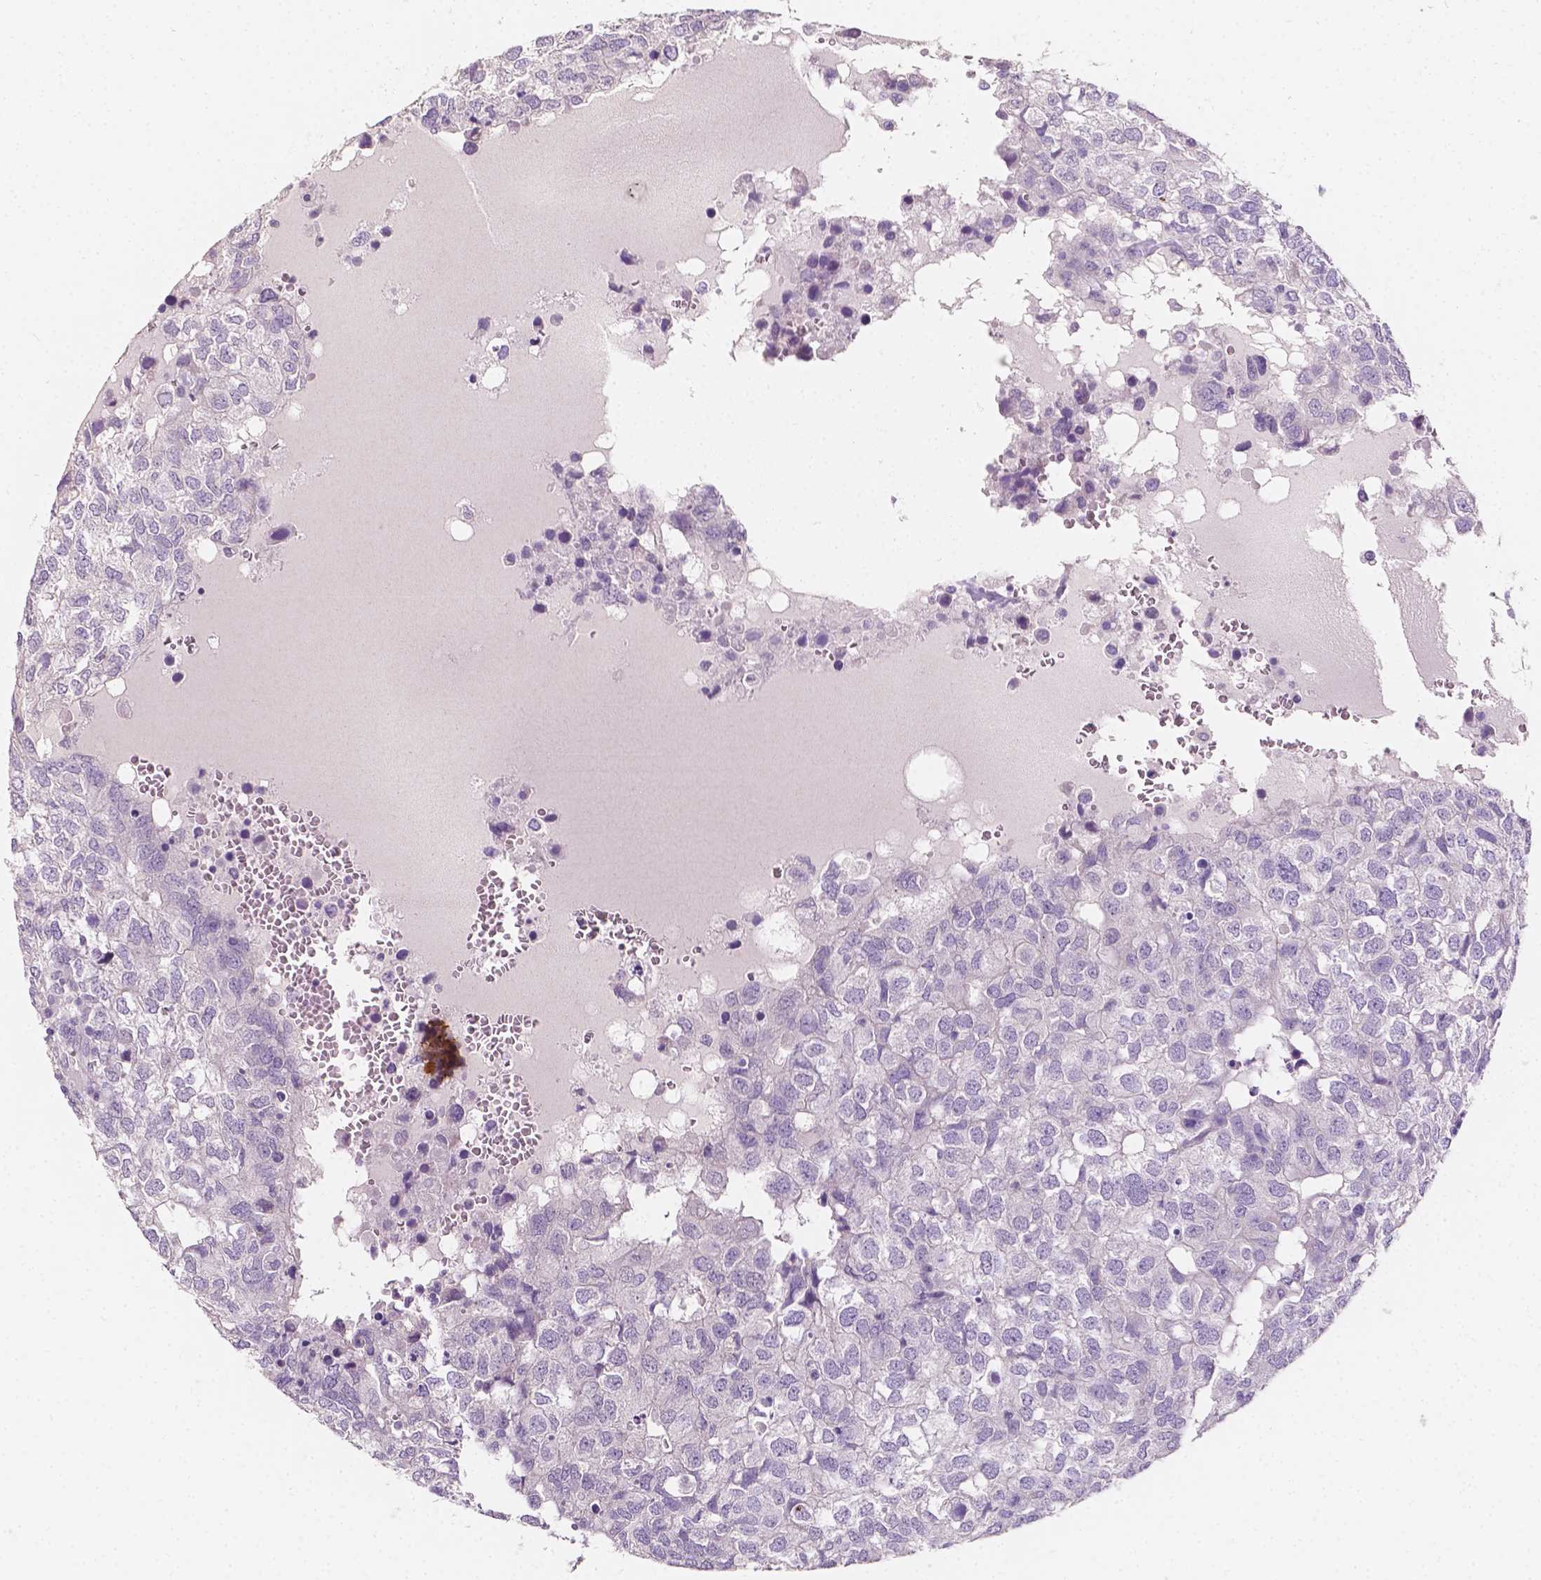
{"staining": {"intensity": "negative", "quantity": "none", "location": "none"}, "tissue": "breast cancer", "cell_type": "Tumor cells", "image_type": "cancer", "snomed": [{"axis": "morphology", "description": "Duct carcinoma"}, {"axis": "topography", "description": "Breast"}], "caption": "A micrograph of human breast cancer is negative for staining in tumor cells.", "gene": "TAL1", "patient": {"sex": "female", "age": 30}}